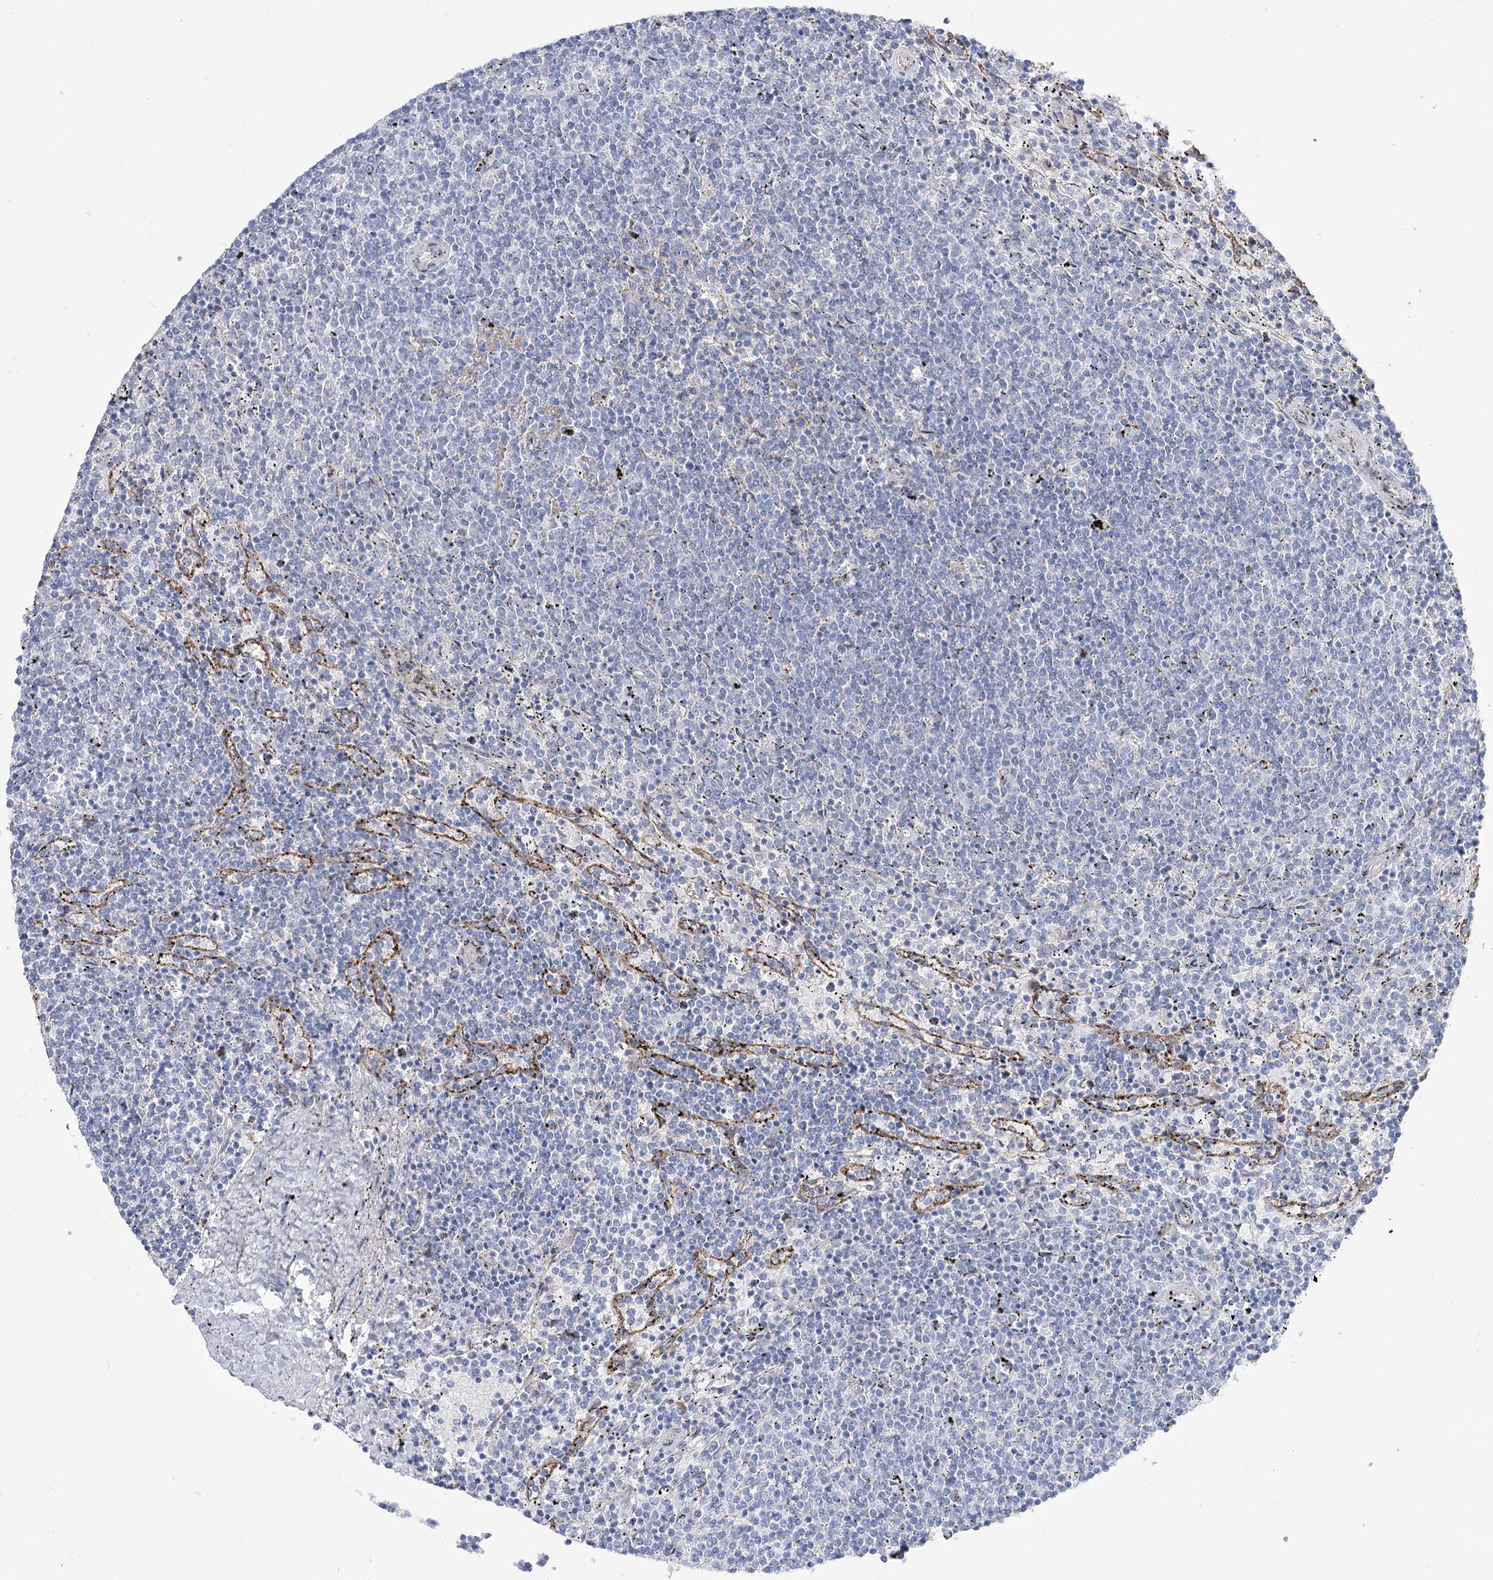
{"staining": {"intensity": "negative", "quantity": "none", "location": "none"}, "tissue": "lymphoma", "cell_type": "Tumor cells", "image_type": "cancer", "snomed": [{"axis": "morphology", "description": "Malignant lymphoma, non-Hodgkin's type, Low grade"}, {"axis": "topography", "description": "Spleen"}], "caption": "Image shows no protein expression in tumor cells of malignant lymphoma, non-Hodgkin's type (low-grade) tissue.", "gene": "SIAE", "patient": {"sex": "female", "age": 50}}